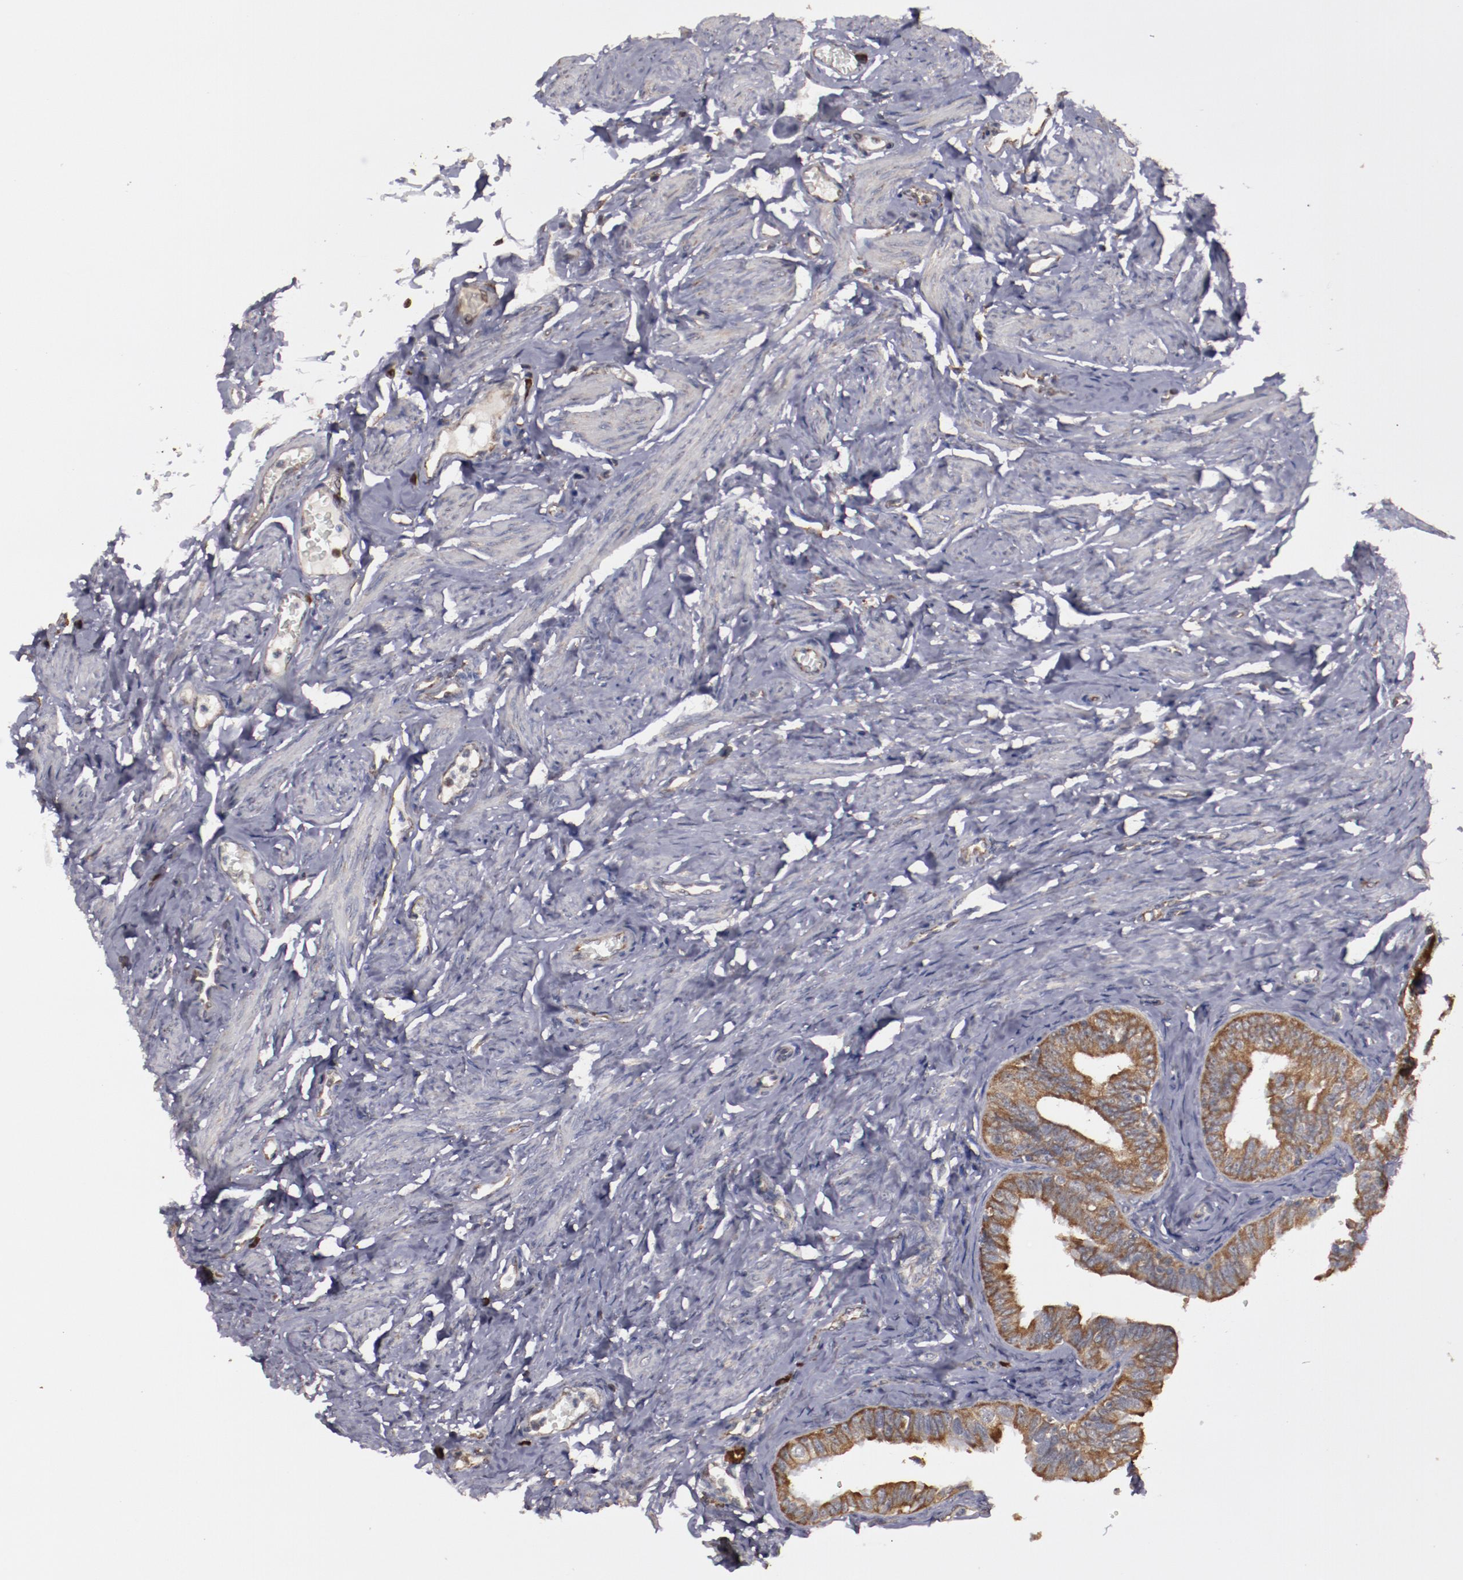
{"staining": {"intensity": "moderate", "quantity": ">75%", "location": "cytoplasmic/membranous"}, "tissue": "fallopian tube", "cell_type": "Glandular cells", "image_type": "normal", "snomed": [{"axis": "morphology", "description": "Normal tissue, NOS"}, {"axis": "topography", "description": "Fallopian tube"}, {"axis": "topography", "description": "Ovary"}], "caption": "A medium amount of moderate cytoplasmic/membranous expression is appreciated in approximately >75% of glandular cells in normal fallopian tube.", "gene": "RPS4X", "patient": {"sex": "female", "age": 69}}